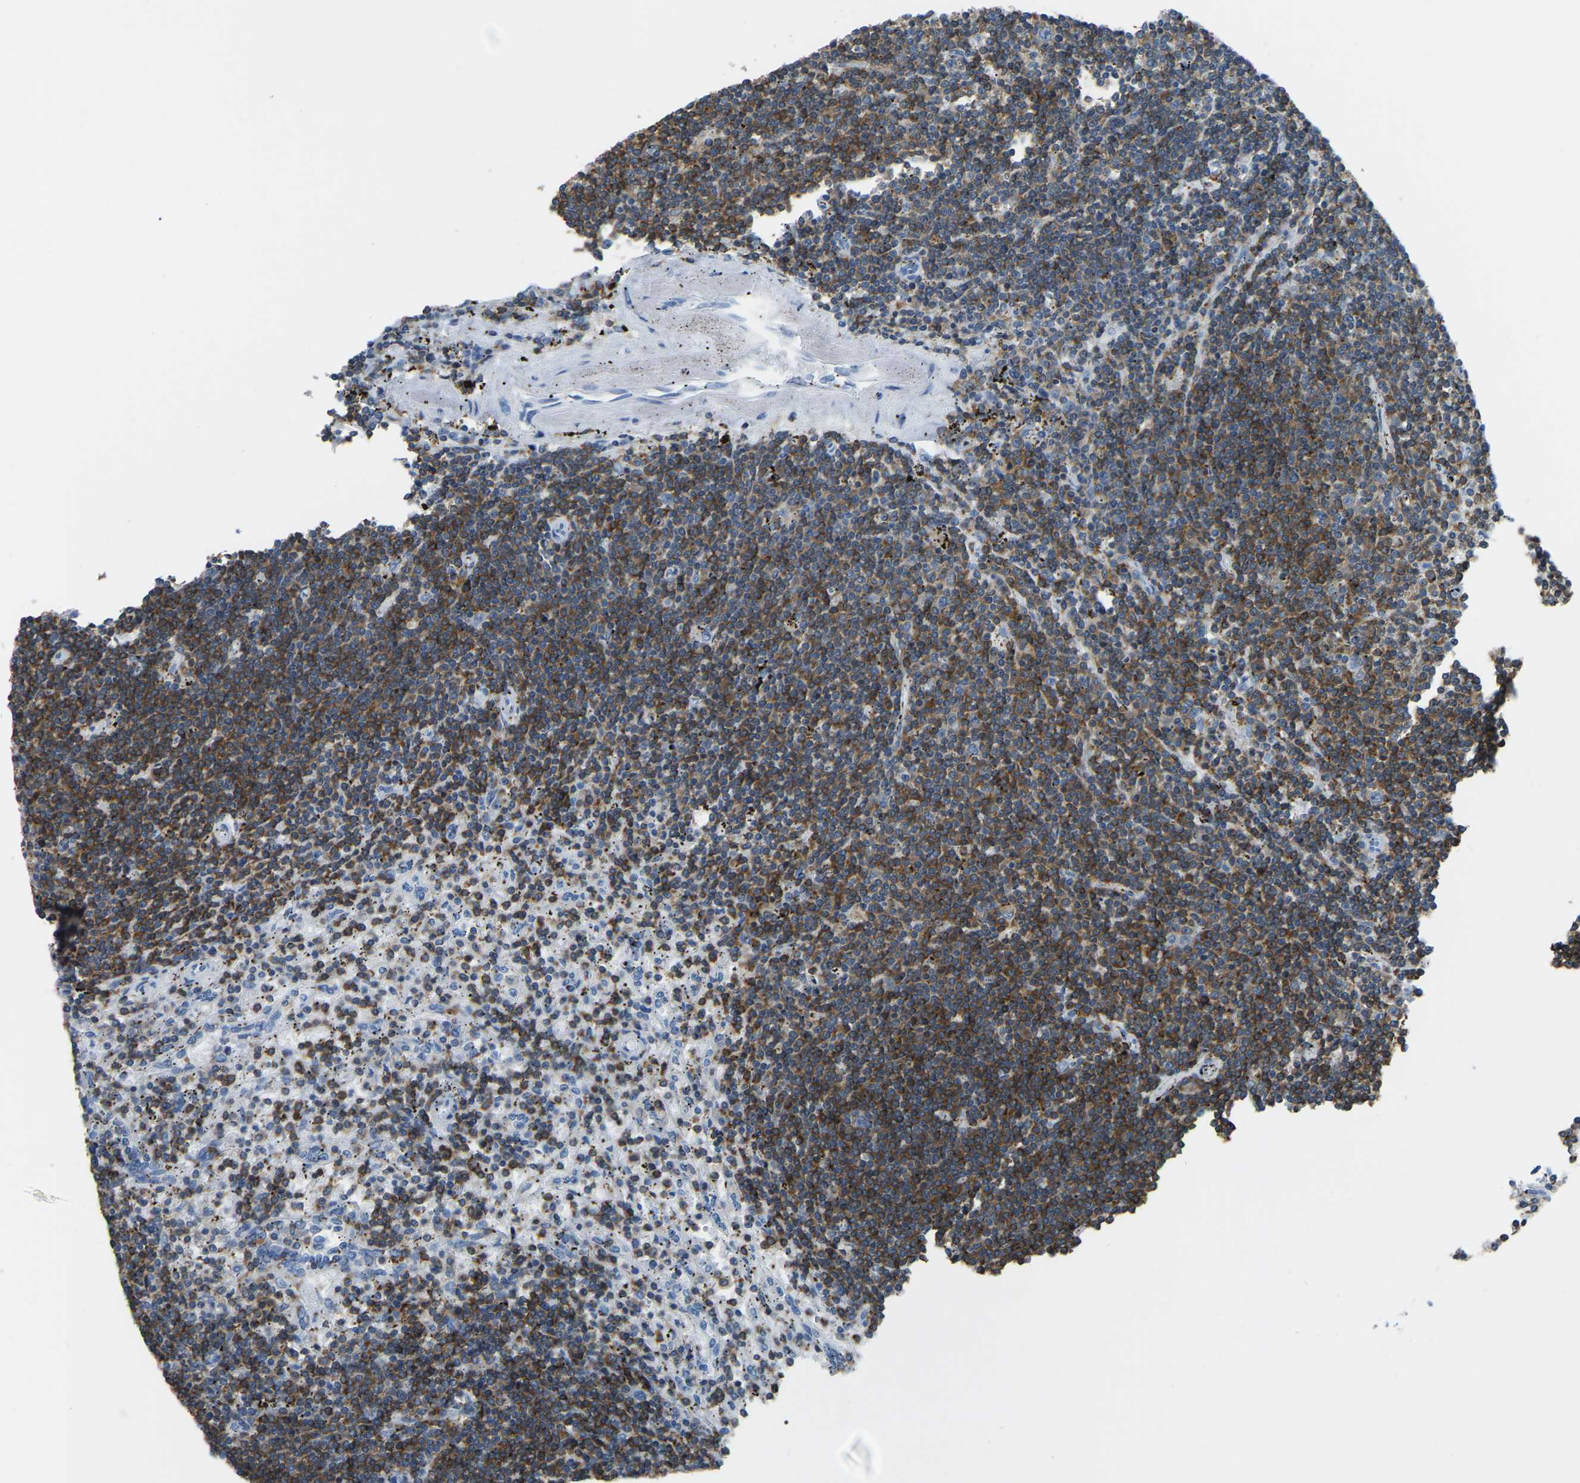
{"staining": {"intensity": "moderate", "quantity": ">75%", "location": "cytoplasmic/membranous"}, "tissue": "lymphoma", "cell_type": "Tumor cells", "image_type": "cancer", "snomed": [{"axis": "morphology", "description": "Malignant lymphoma, non-Hodgkin's type, Low grade"}, {"axis": "topography", "description": "Spleen"}], "caption": "Tumor cells show medium levels of moderate cytoplasmic/membranous expression in approximately >75% of cells in human lymphoma.", "gene": "ARHGAP45", "patient": {"sex": "male", "age": 76}}